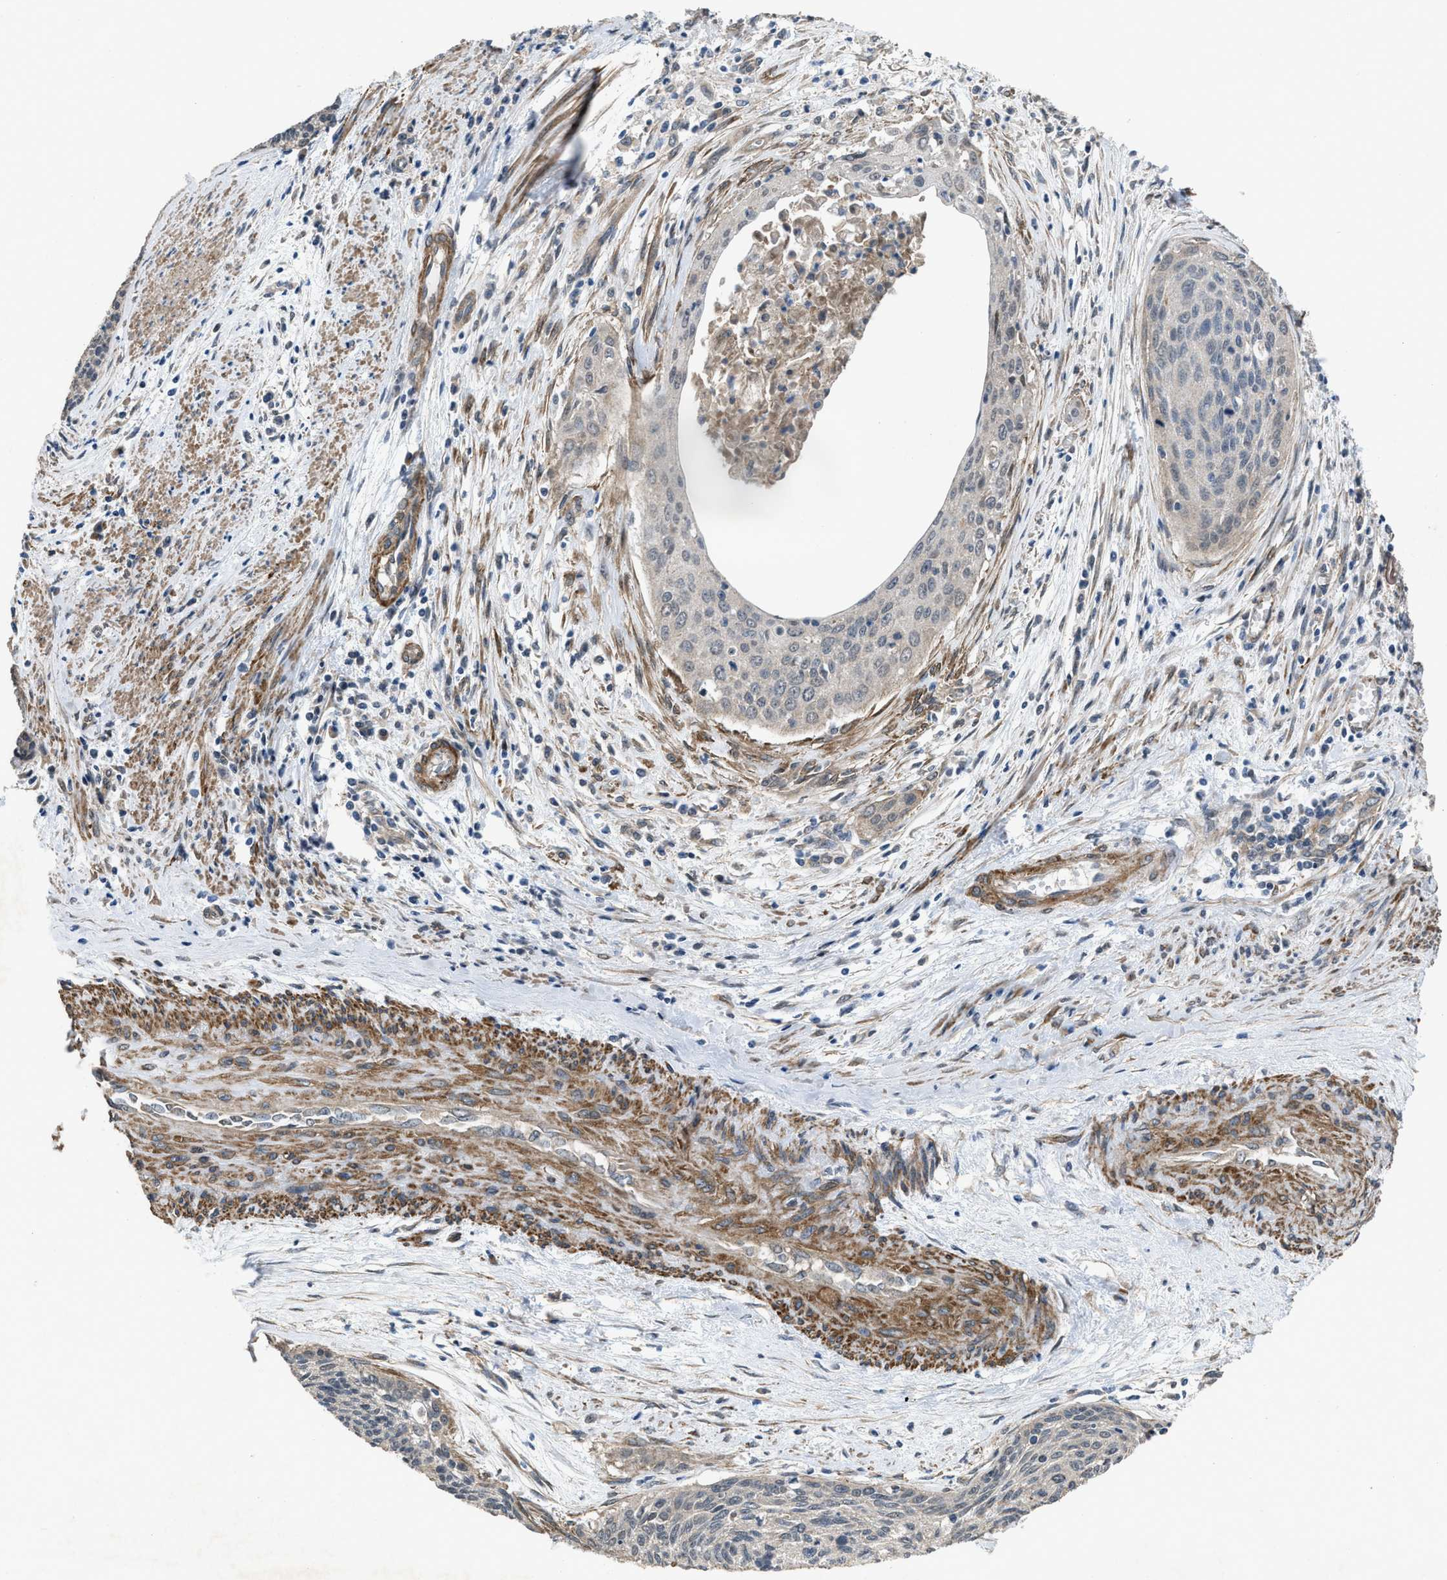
{"staining": {"intensity": "weak", "quantity": "<25%", "location": "cytoplasmic/membranous"}, "tissue": "cervical cancer", "cell_type": "Tumor cells", "image_type": "cancer", "snomed": [{"axis": "morphology", "description": "Squamous cell carcinoma, NOS"}, {"axis": "topography", "description": "Cervix"}], "caption": "Immunohistochemistry (IHC) image of cervical cancer (squamous cell carcinoma) stained for a protein (brown), which reveals no positivity in tumor cells. (DAB immunohistochemistry (IHC) visualized using brightfield microscopy, high magnification).", "gene": "ARL6", "patient": {"sex": "female", "age": 55}}